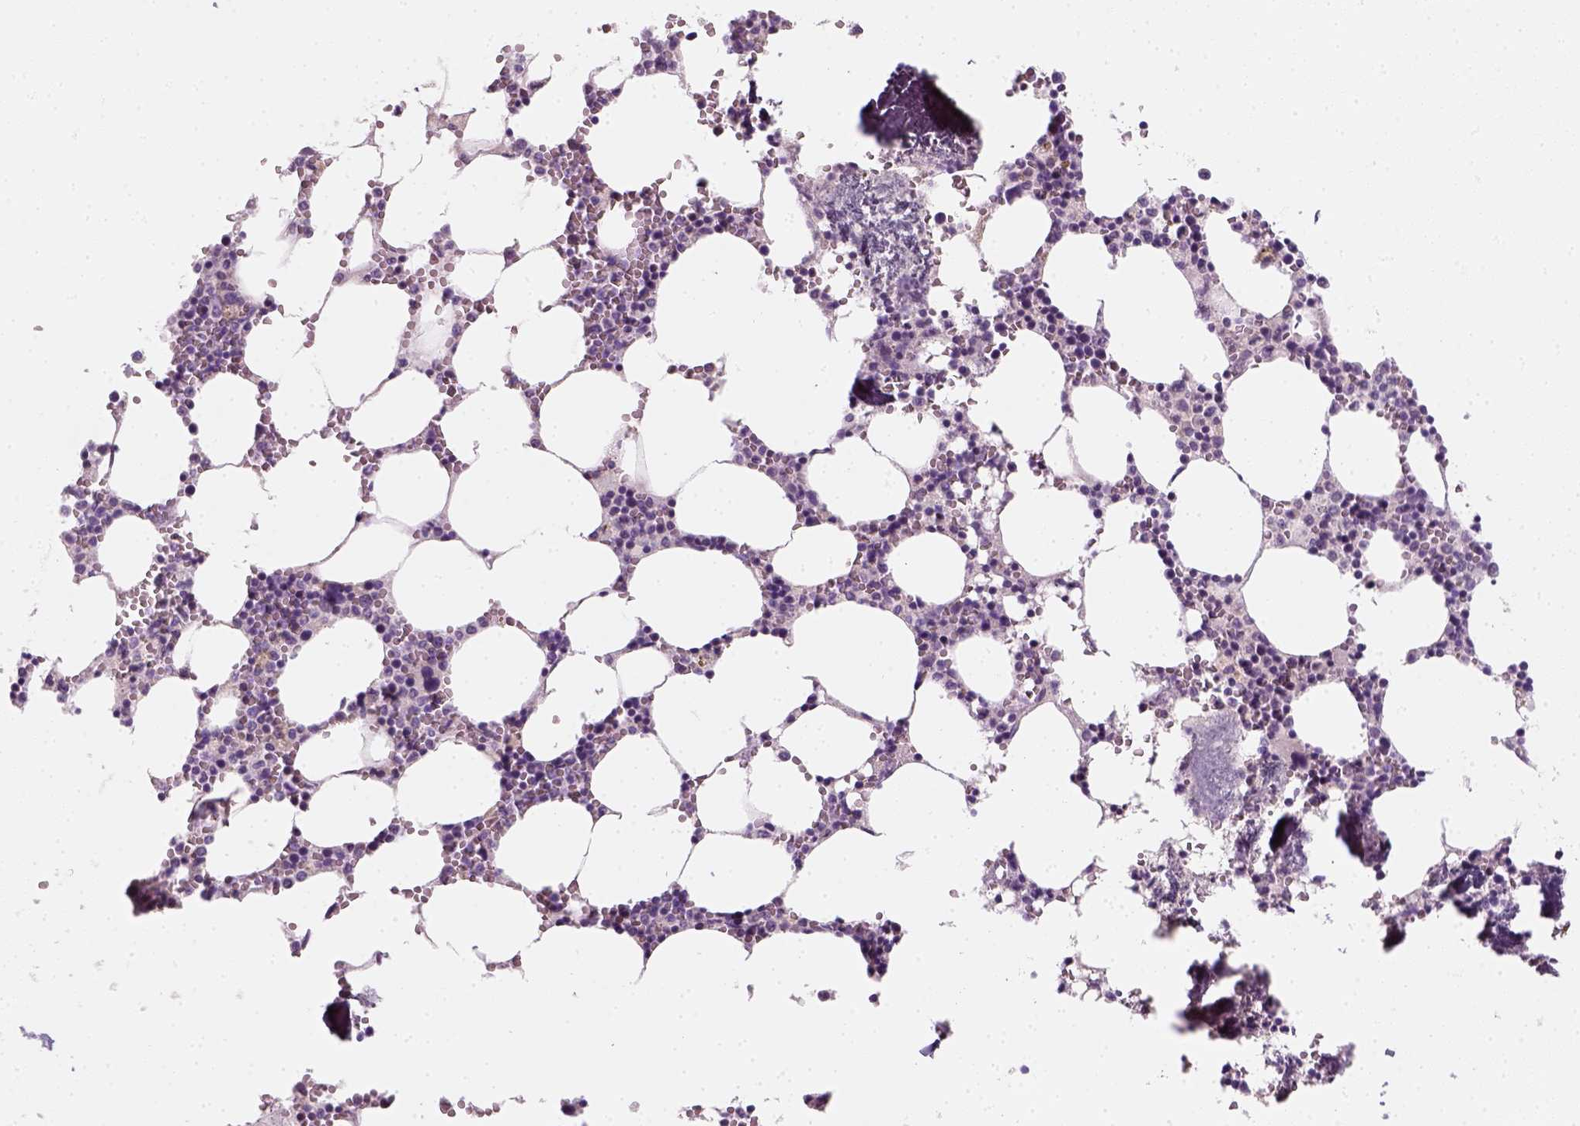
{"staining": {"intensity": "negative", "quantity": "none", "location": "none"}, "tissue": "bone marrow", "cell_type": "Hematopoietic cells", "image_type": "normal", "snomed": [{"axis": "morphology", "description": "Normal tissue, NOS"}, {"axis": "topography", "description": "Bone marrow"}], "caption": "IHC micrograph of normal human bone marrow stained for a protein (brown), which demonstrates no expression in hematopoietic cells.", "gene": "AWAT2", "patient": {"sex": "female", "age": 64}}